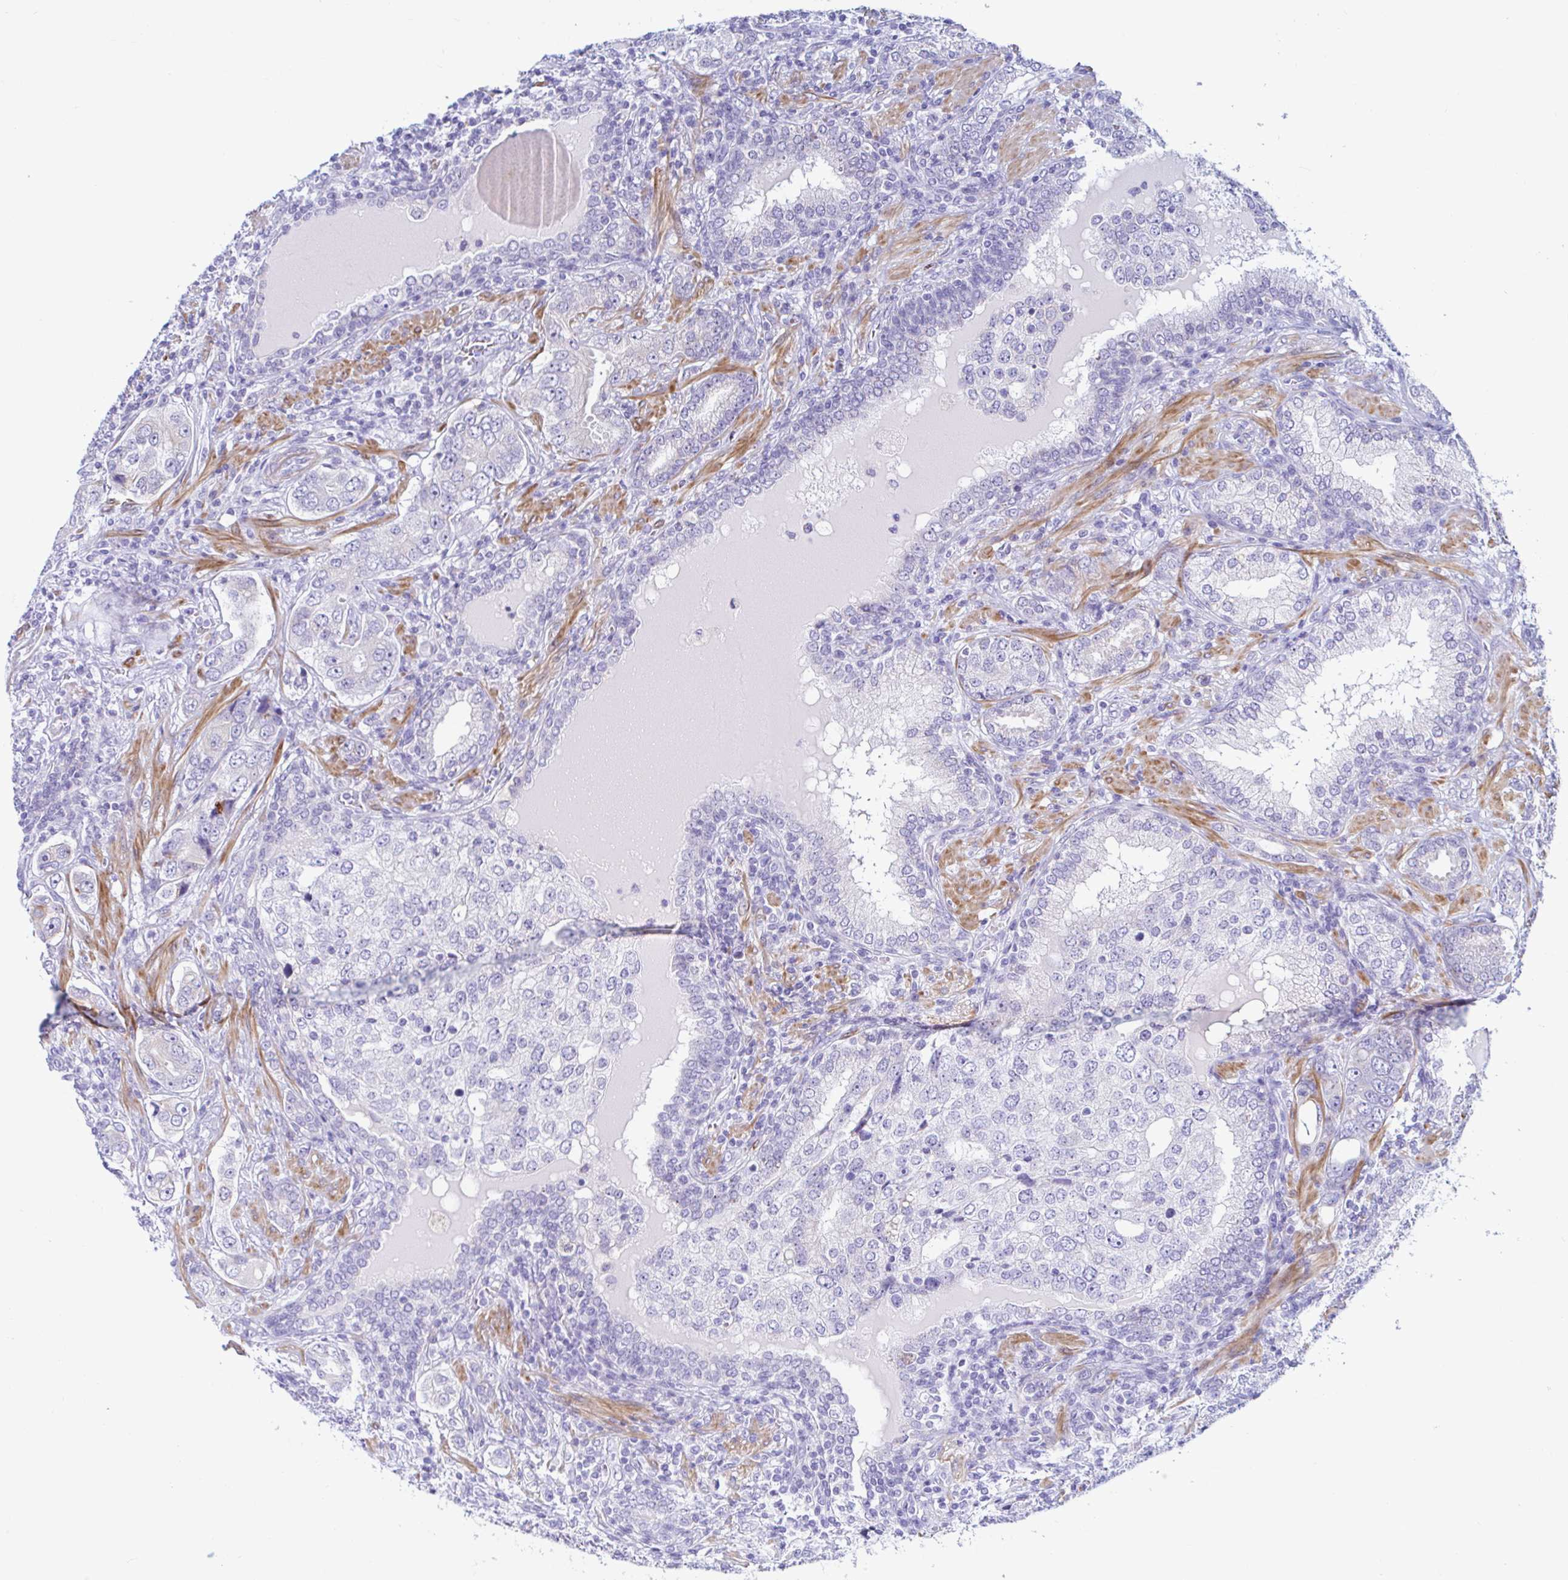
{"staining": {"intensity": "negative", "quantity": "none", "location": "none"}, "tissue": "prostate cancer", "cell_type": "Tumor cells", "image_type": "cancer", "snomed": [{"axis": "morphology", "description": "Adenocarcinoma, High grade"}, {"axis": "topography", "description": "Prostate"}], "caption": "Adenocarcinoma (high-grade) (prostate) stained for a protein using immunohistochemistry (IHC) reveals no staining tumor cells.", "gene": "NBPF3", "patient": {"sex": "male", "age": 60}}